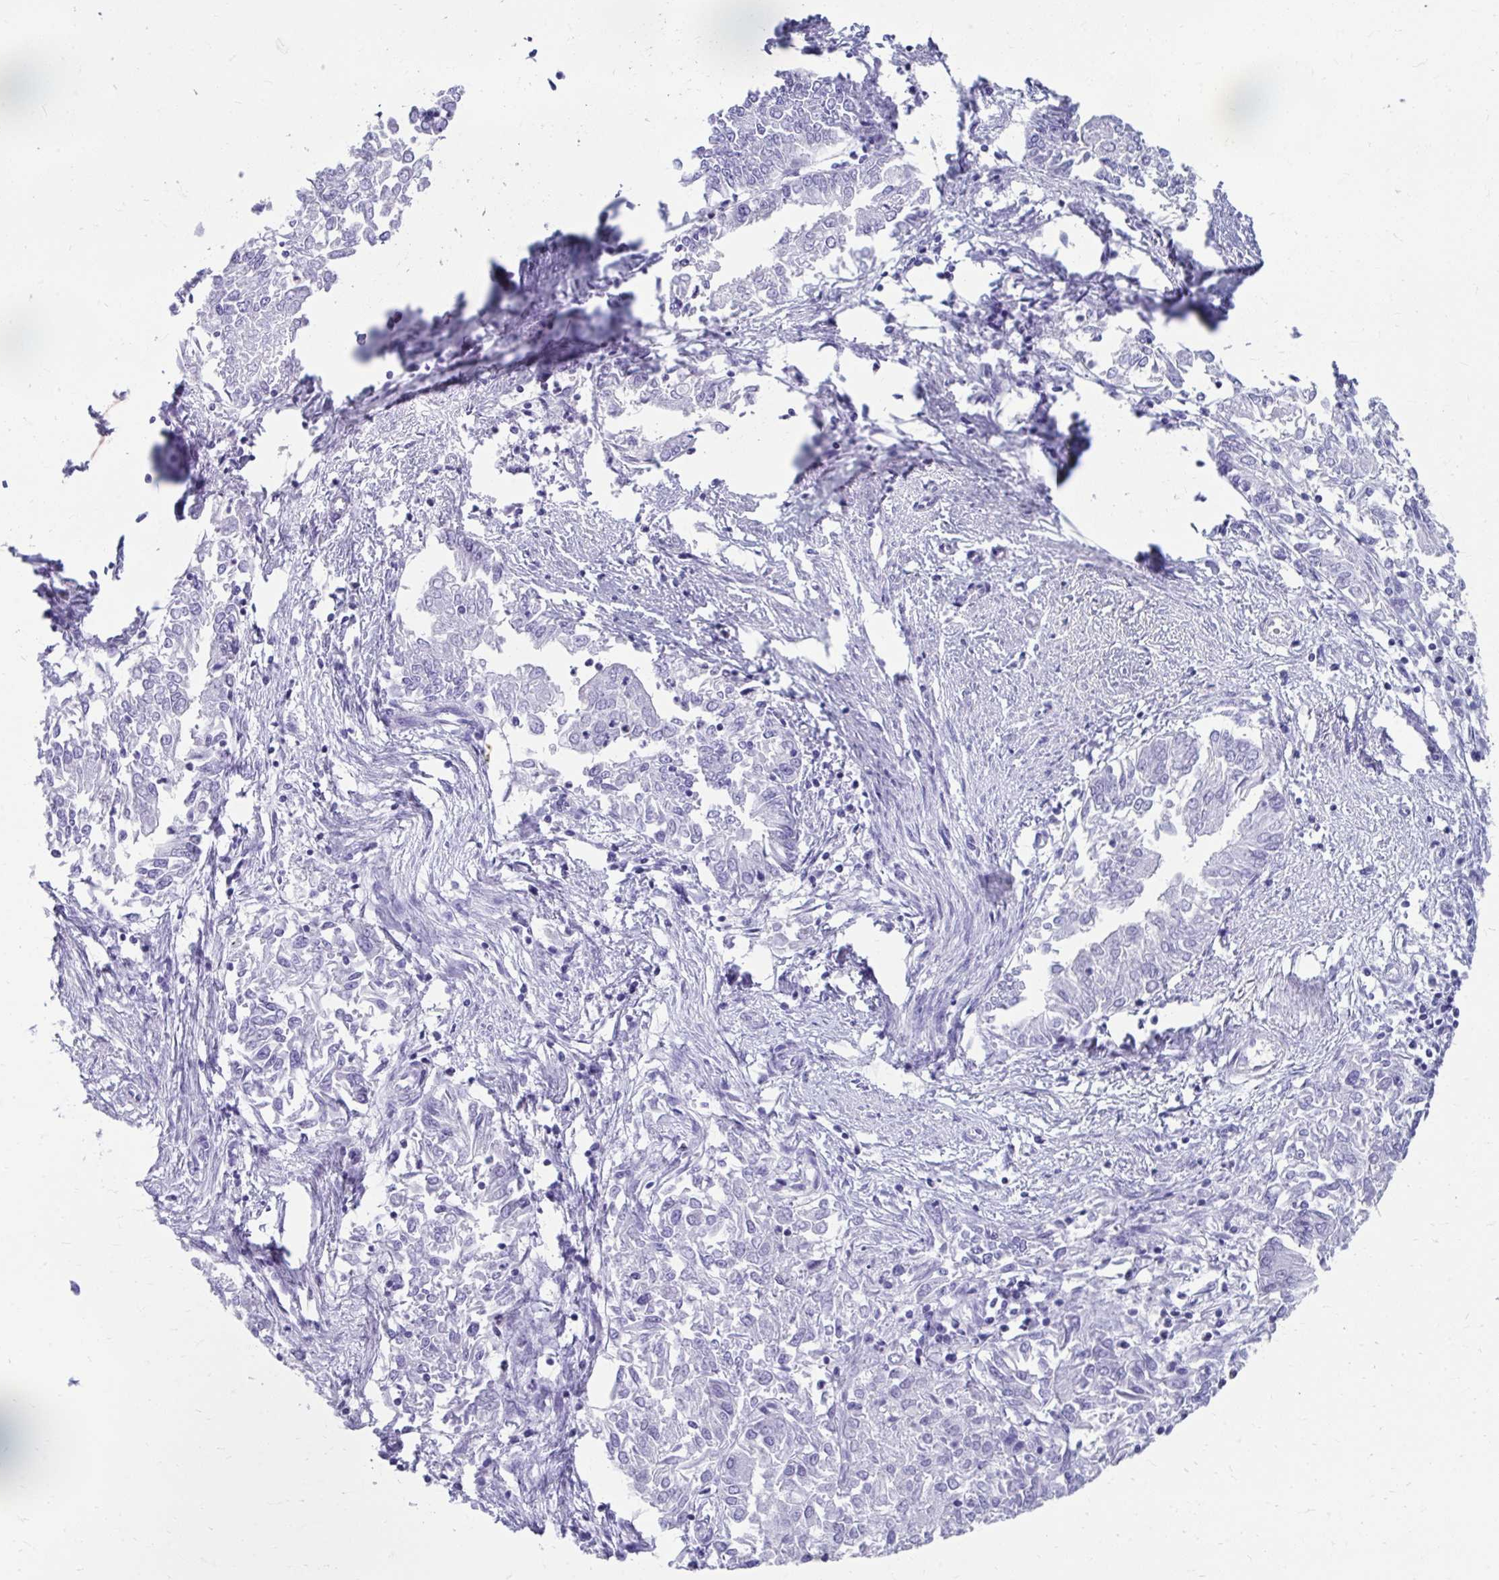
{"staining": {"intensity": "negative", "quantity": "none", "location": "none"}, "tissue": "endometrial cancer", "cell_type": "Tumor cells", "image_type": "cancer", "snomed": [{"axis": "morphology", "description": "Adenocarcinoma, NOS"}, {"axis": "topography", "description": "Endometrium"}], "caption": "DAB immunohistochemical staining of human endometrial cancer reveals no significant positivity in tumor cells. (Brightfield microscopy of DAB immunohistochemistry at high magnification).", "gene": "SMIM9", "patient": {"sex": "female", "age": 57}}